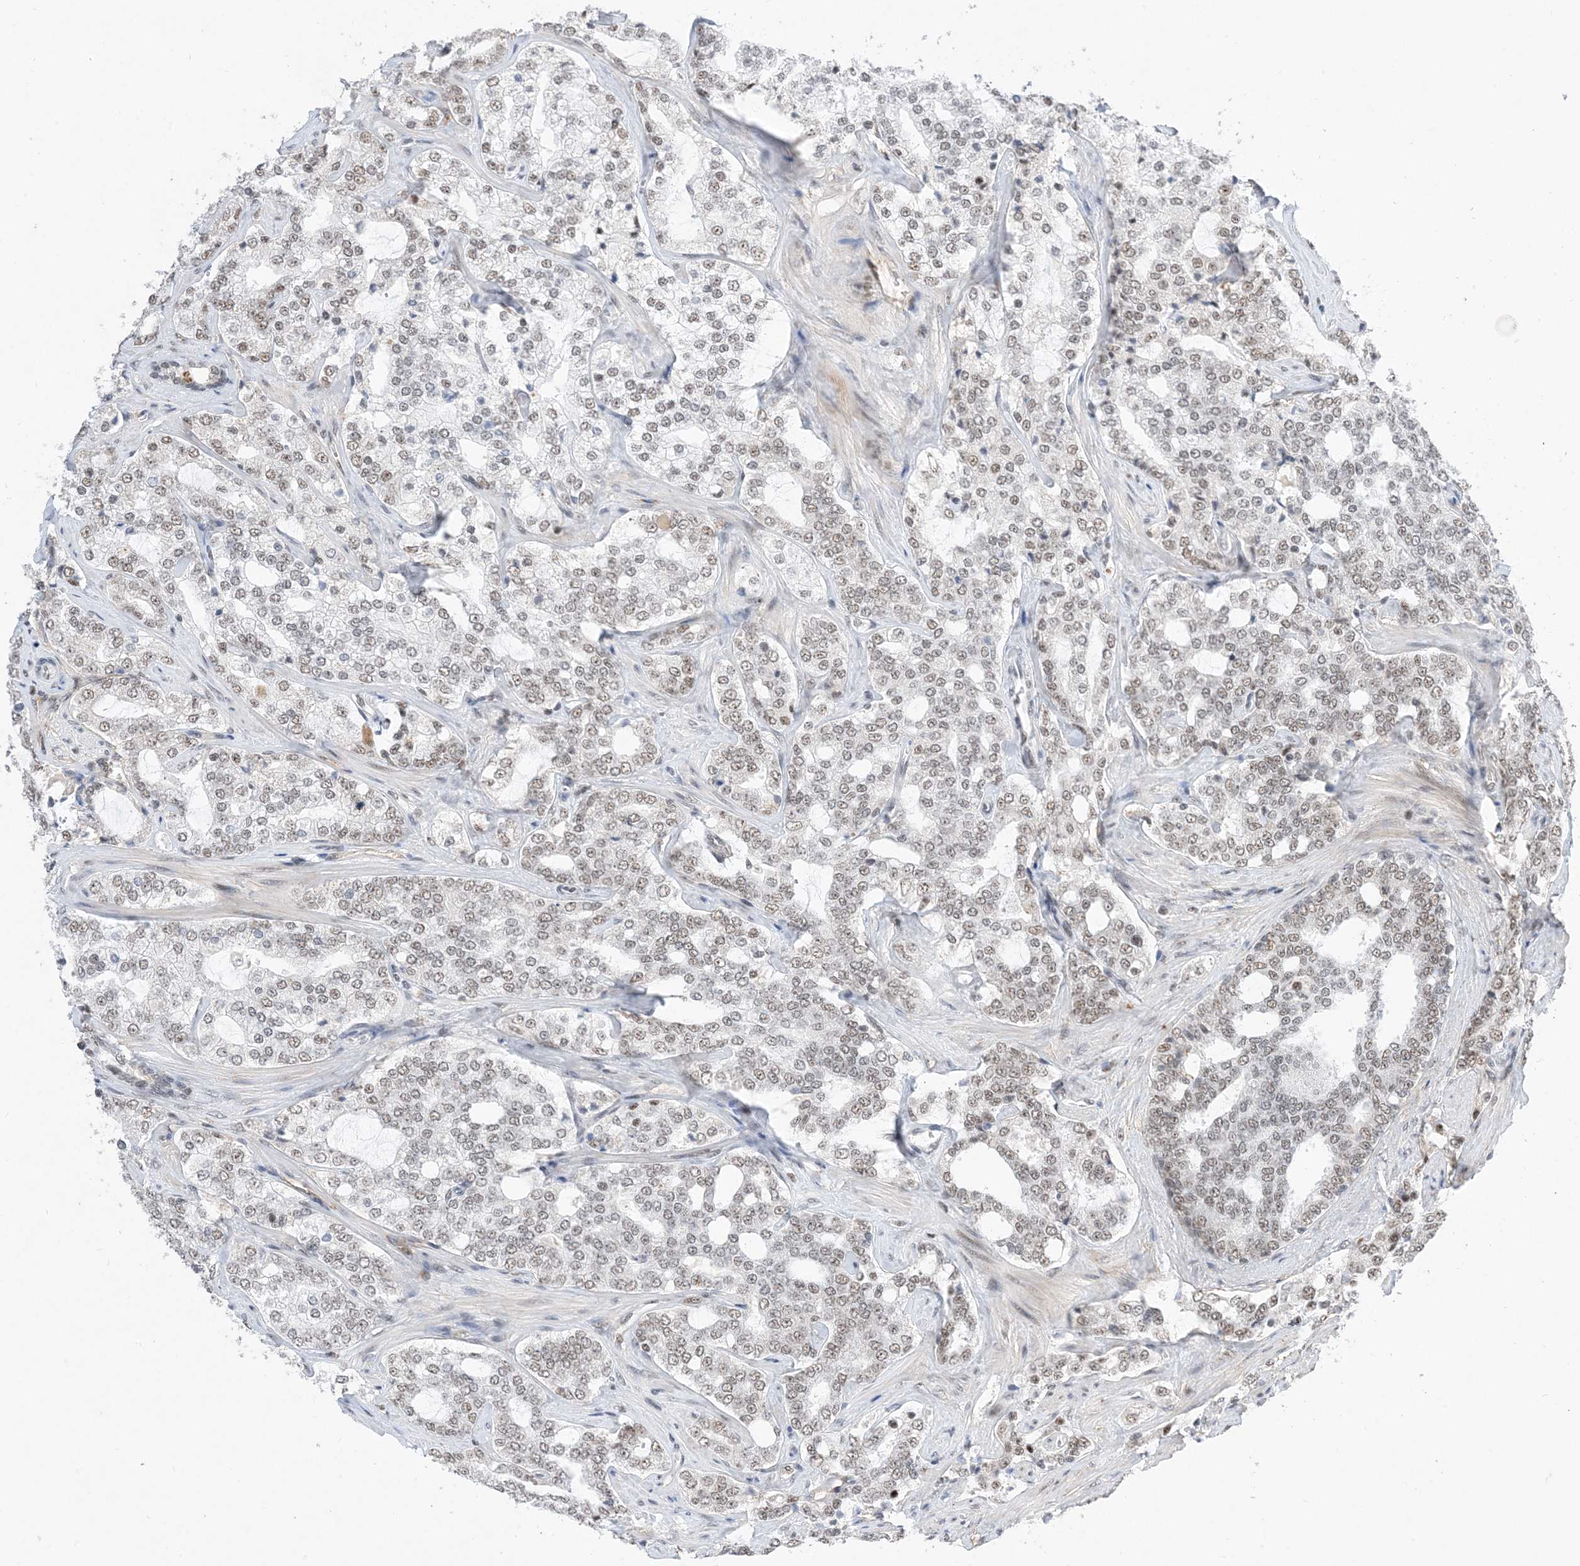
{"staining": {"intensity": "weak", "quantity": ">75%", "location": "nuclear"}, "tissue": "prostate cancer", "cell_type": "Tumor cells", "image_type": "cancer", "snomed": [{"axis": "morphology", "description": "Adenocarcinoma, High grade"}, {"axis": "topography", "description": "Prostate"}], "caption": "DAB immunohistochemical staining of human prostate cancer exhibits weak nuclear protein staining in about >75% of tumor cells.", "gene": "SF3A3", "patient": {"sex": "male", "age": 64}}